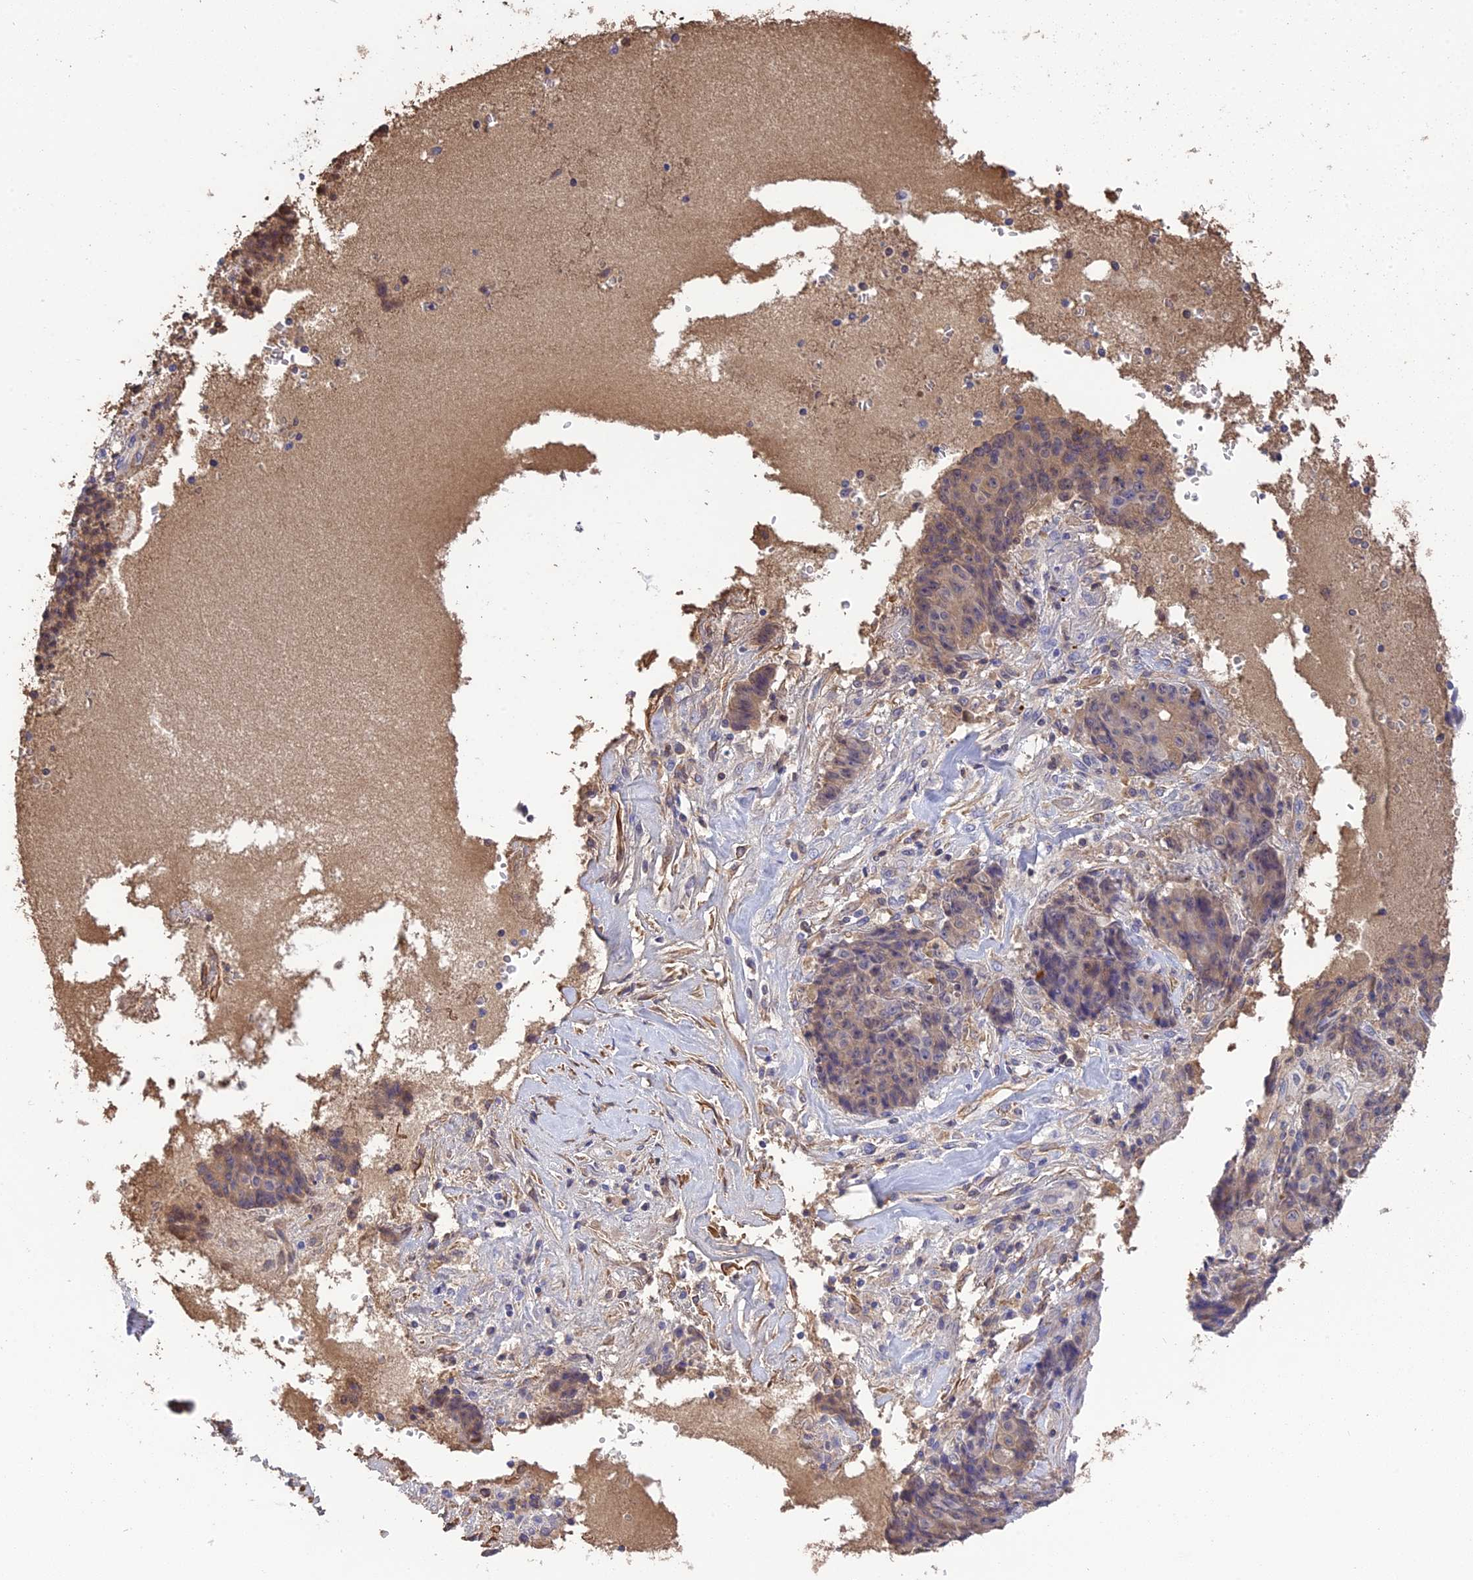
{"staining": {"intensity": "weak", "quantity": "25%-75%", "location": "cytoplasmic/membranous"}, "tissue": "ovarian cancer", "cell_type": "Tumor cells", "image_type": "cancer", "snomed": [{"axis": "morphology", "description": "Carcinoma, endometroid"}, {"axis": "topography", "description": "Ovary"}], "caption": "Immunohistochemical staining of ovarian cancer shows low levels of weak cytoplasmic/membranous staining in approximately 25%-75% of tumor cells.", "gene": "PZP", "patient": {"sex": "female", "age": 42}}